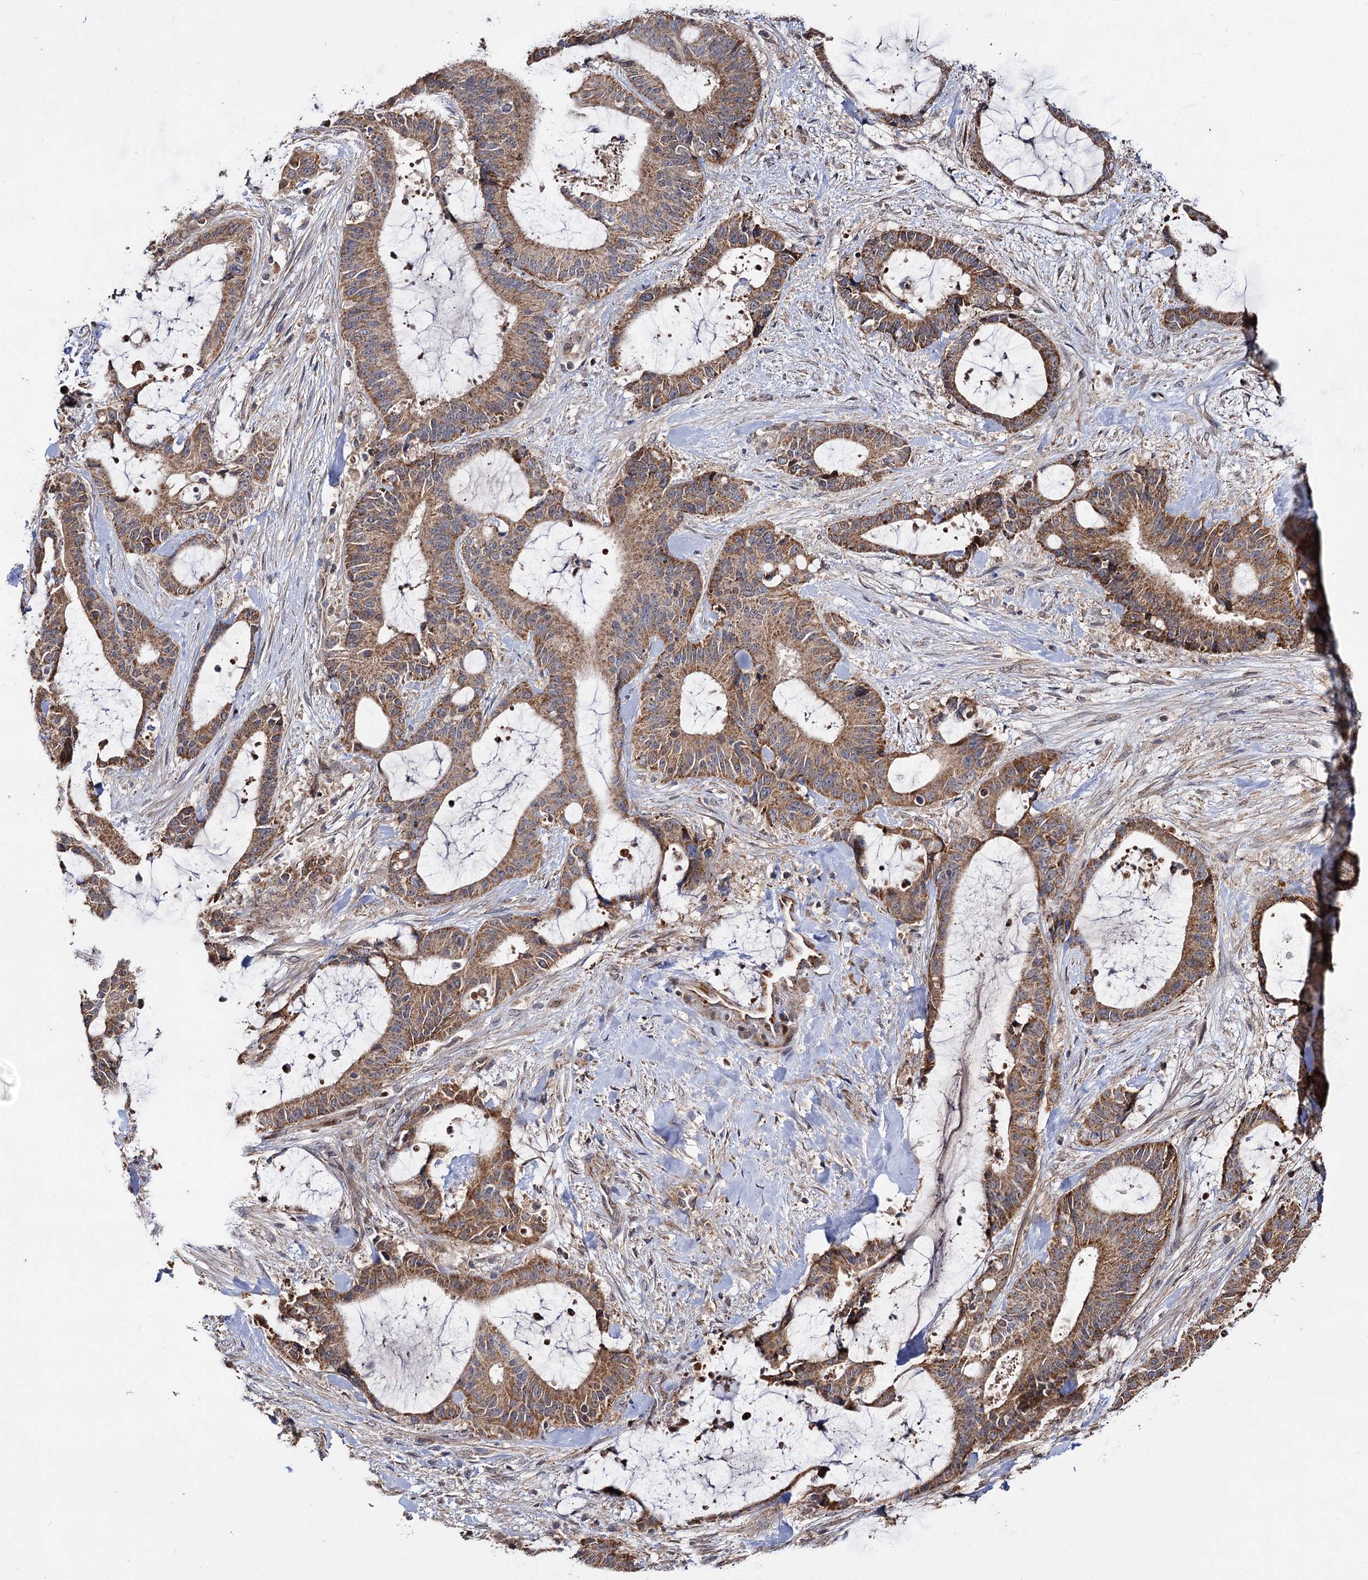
{"staining": {"intensity": "moderate", "quantity": ">75%", "location": "cytoplasmic/membranous"}, "tissue": "liver cancer", "cell_type": "Tumor cells", "image_type": "cancer", "snomed": [{"axis": "morphology", "description": "Normal tissue, NOS"}, {"axis": "morphology", "description": "Cholangiocarcinoma"}, {"axis": "topography", "description": "Liver"}, {"axis": "topography", "description": "Peripheral nerve tissue"}], "caption": "A brown stain labels moderate cytoplasmic/membranous expression of a protein in human cholangiocarcinoma (liver) tumor cells.", "gene": "CEP76", "patient": {"sex": "female", "age": 73}}